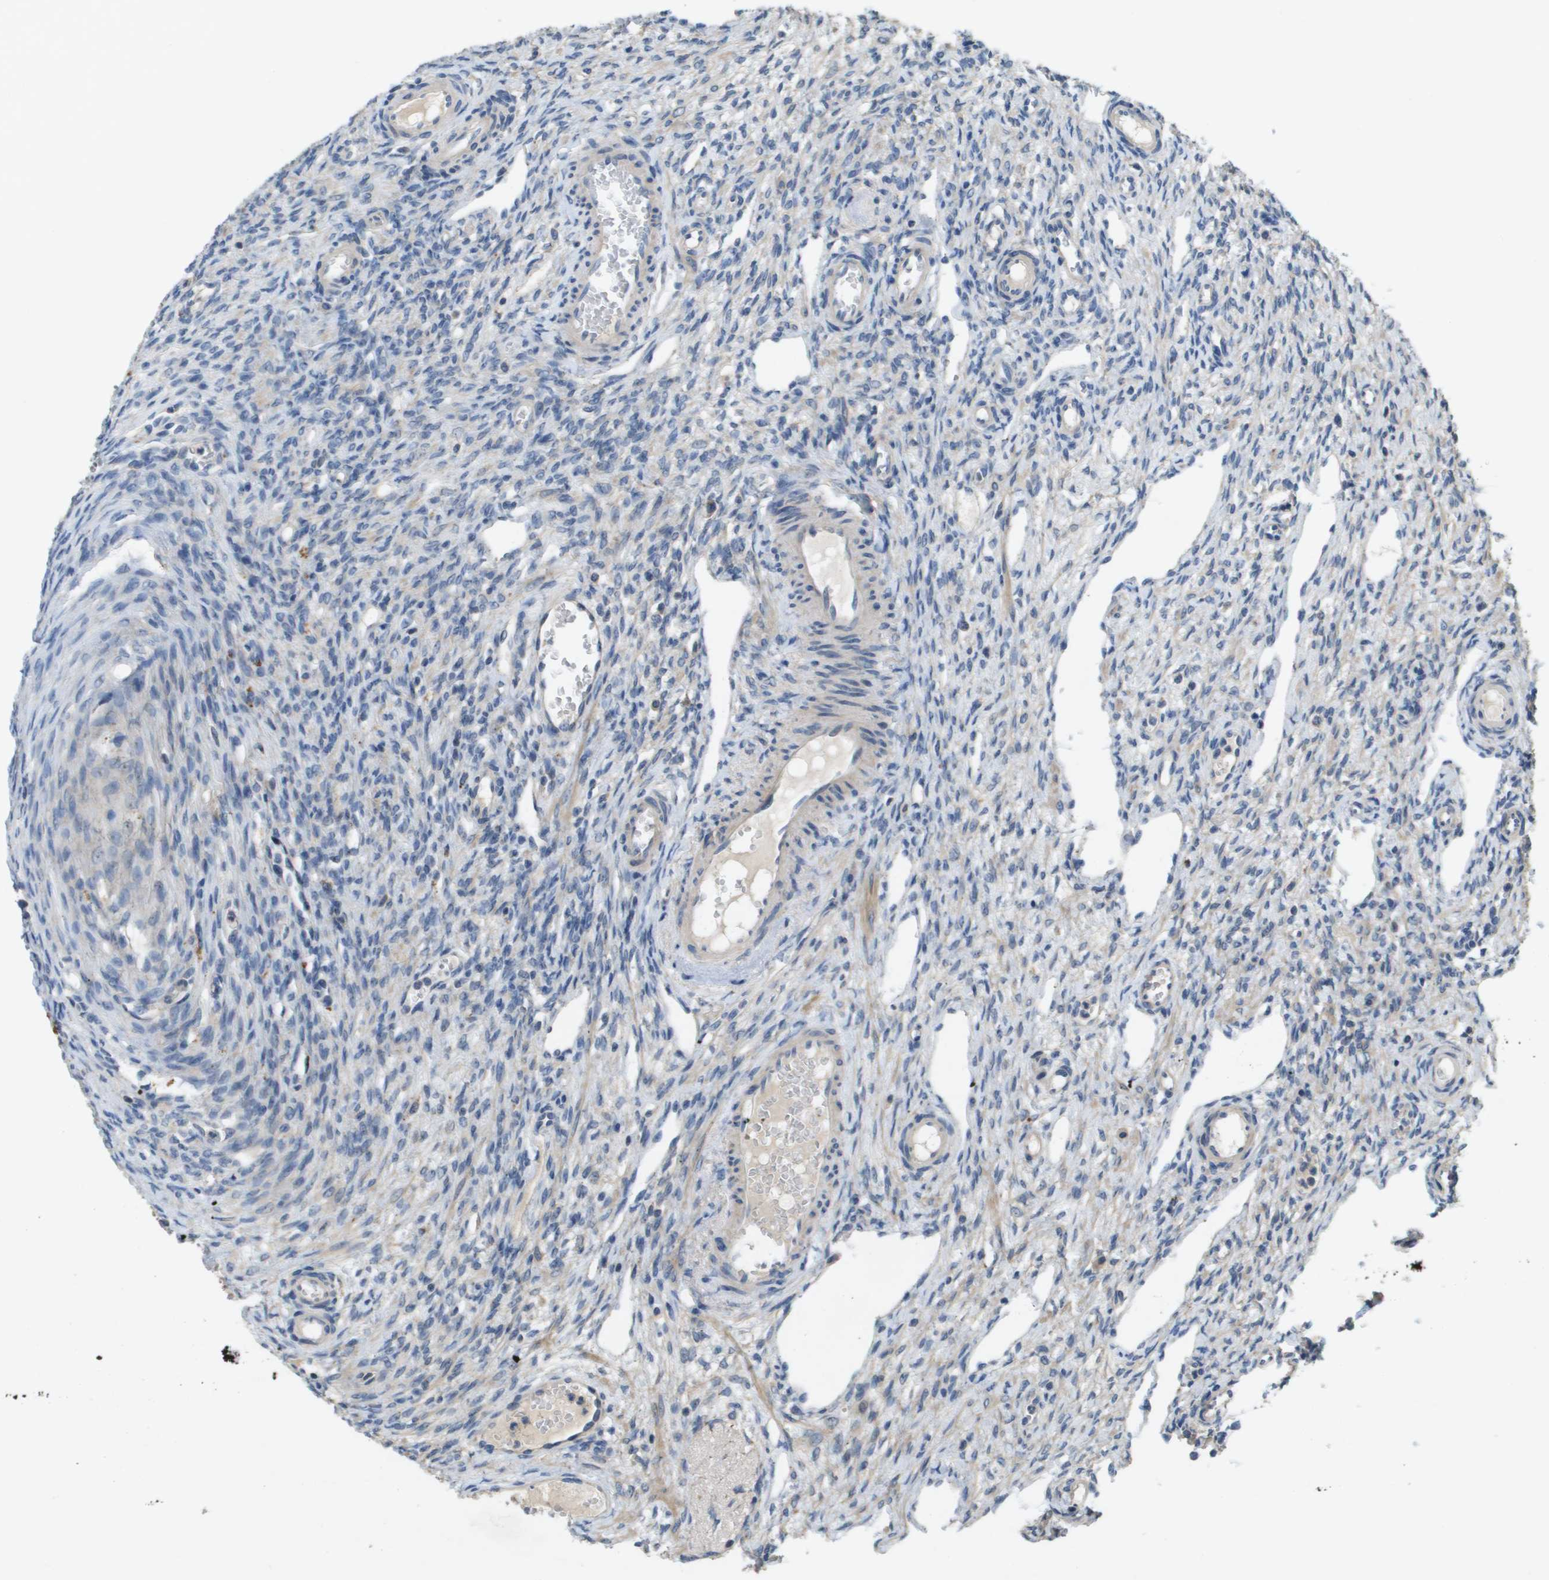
{"staining": {"intensity": "weak", "quantity": "<25%", "location": "cytoplasmic/membranous"}, "tissue": "ovary", "cell_type": "Ovarian stroma cells", "image_type": "normal", "snomed": [{"axis": "morphology", "description": "Normal tissue, NOS"}, {"axis": "topography", "description": "Ovary"}], "caption": "This histopathology image is of normal ovary stained with immunohistochemistry (IHC) to label a protein in brown with the nuclei are counter-stained blue. There is no expression in ovarian stroma cells. (Brightfield microscopy of DAB immunohistochemistry (IHC) at high magnification).", "gene": "B3GNT5", "patient": {"sex": "female", "age": 33}}